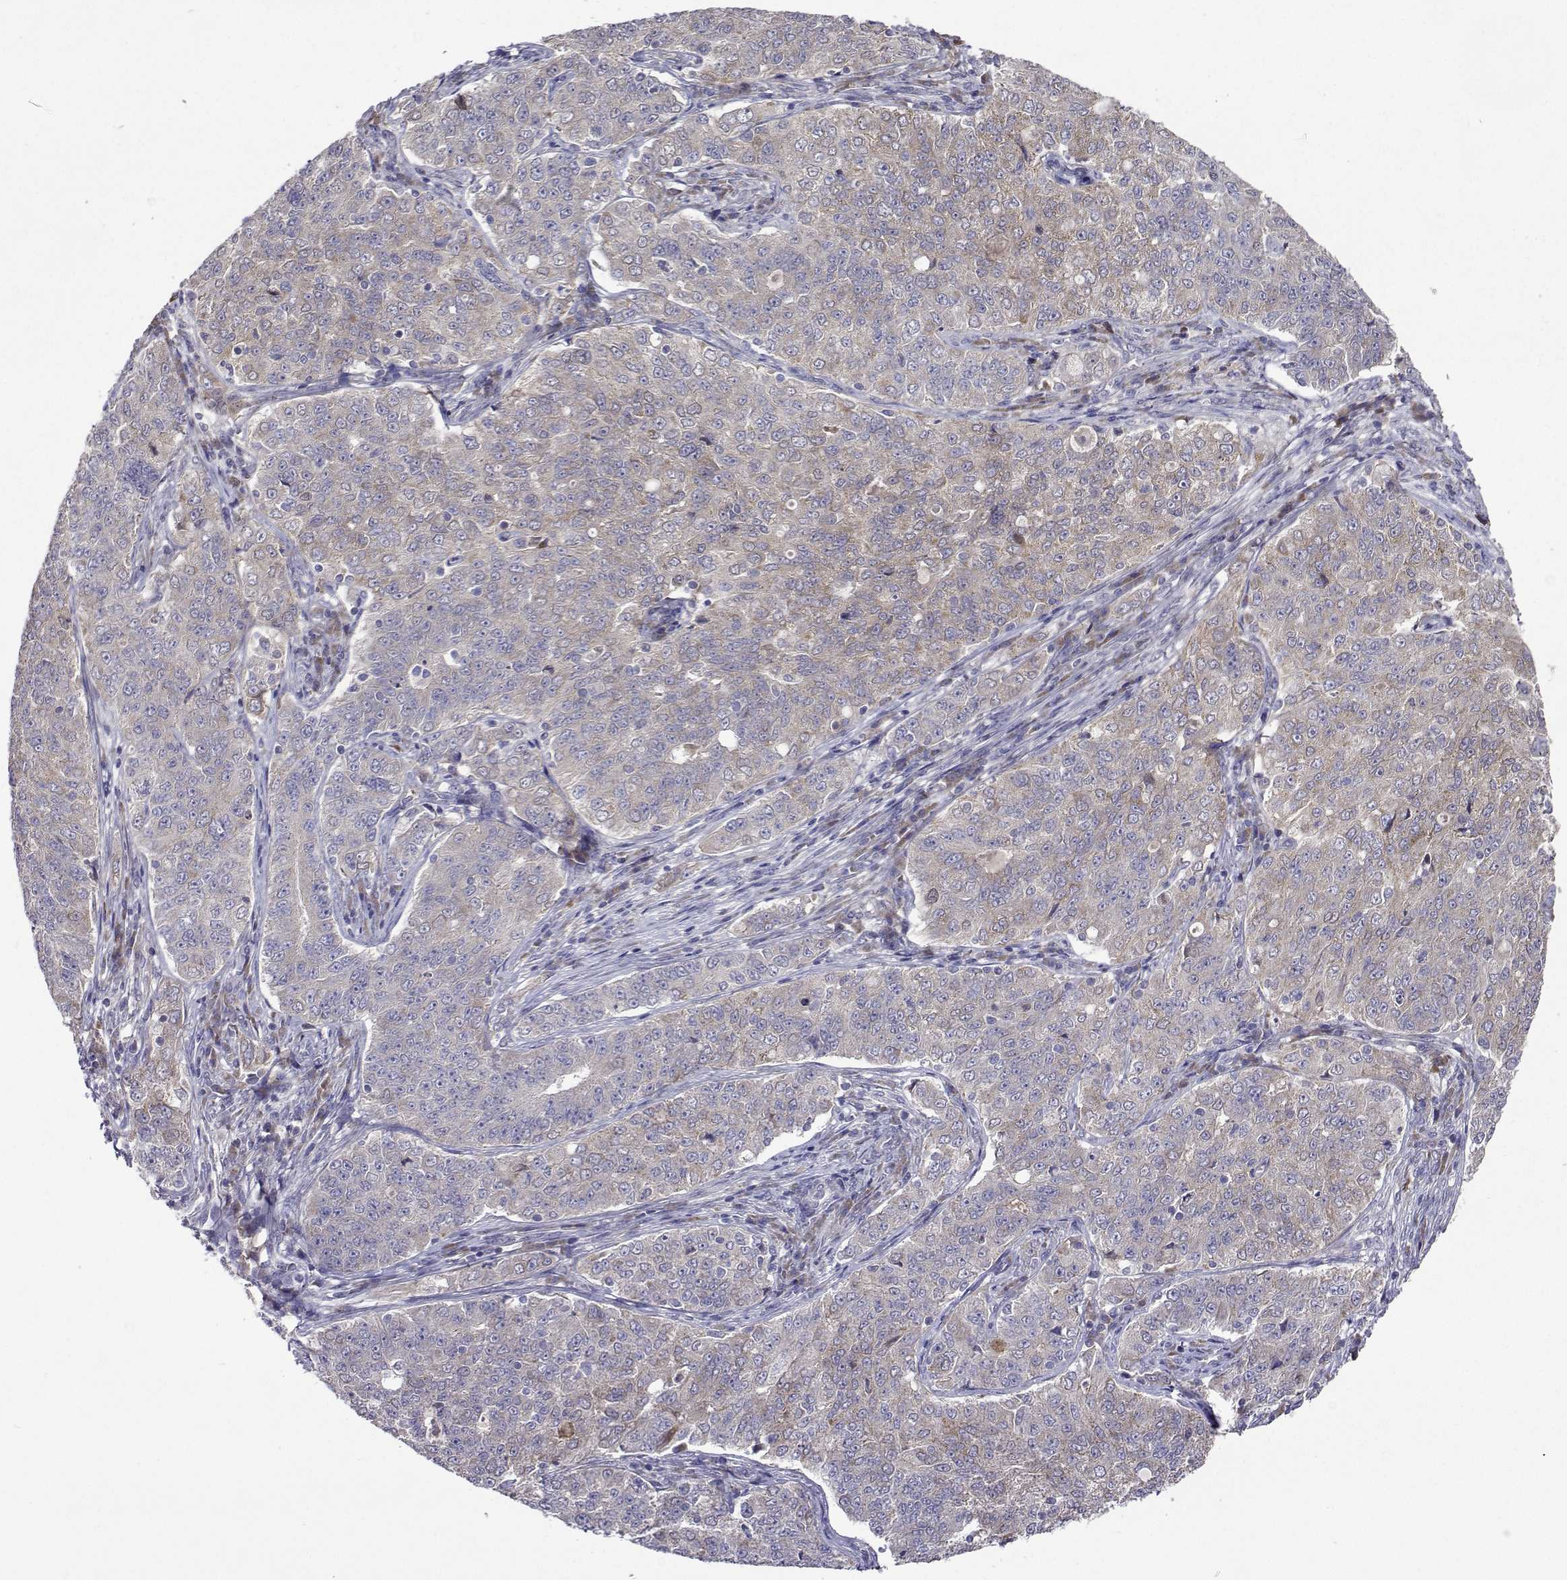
{"staining": {"intensity": "negative", "quantity": "none", "location": "none"}, "tissue": "endometrial cancer", "cell_type": "Tumor cells", "image_type": "cancer", "snomed": [{"axis": "morphology", "description": "Adenocarcinoma, NOS"}, {"axis": "topography", "description": "Endometrium"}], "caption": "Image shows no protein expression in tumor cells of endometrial cancer (adenocarcinoma) tissue.", "gene": "TARBP2", "patient": {"sex": "female", "age": 43}}